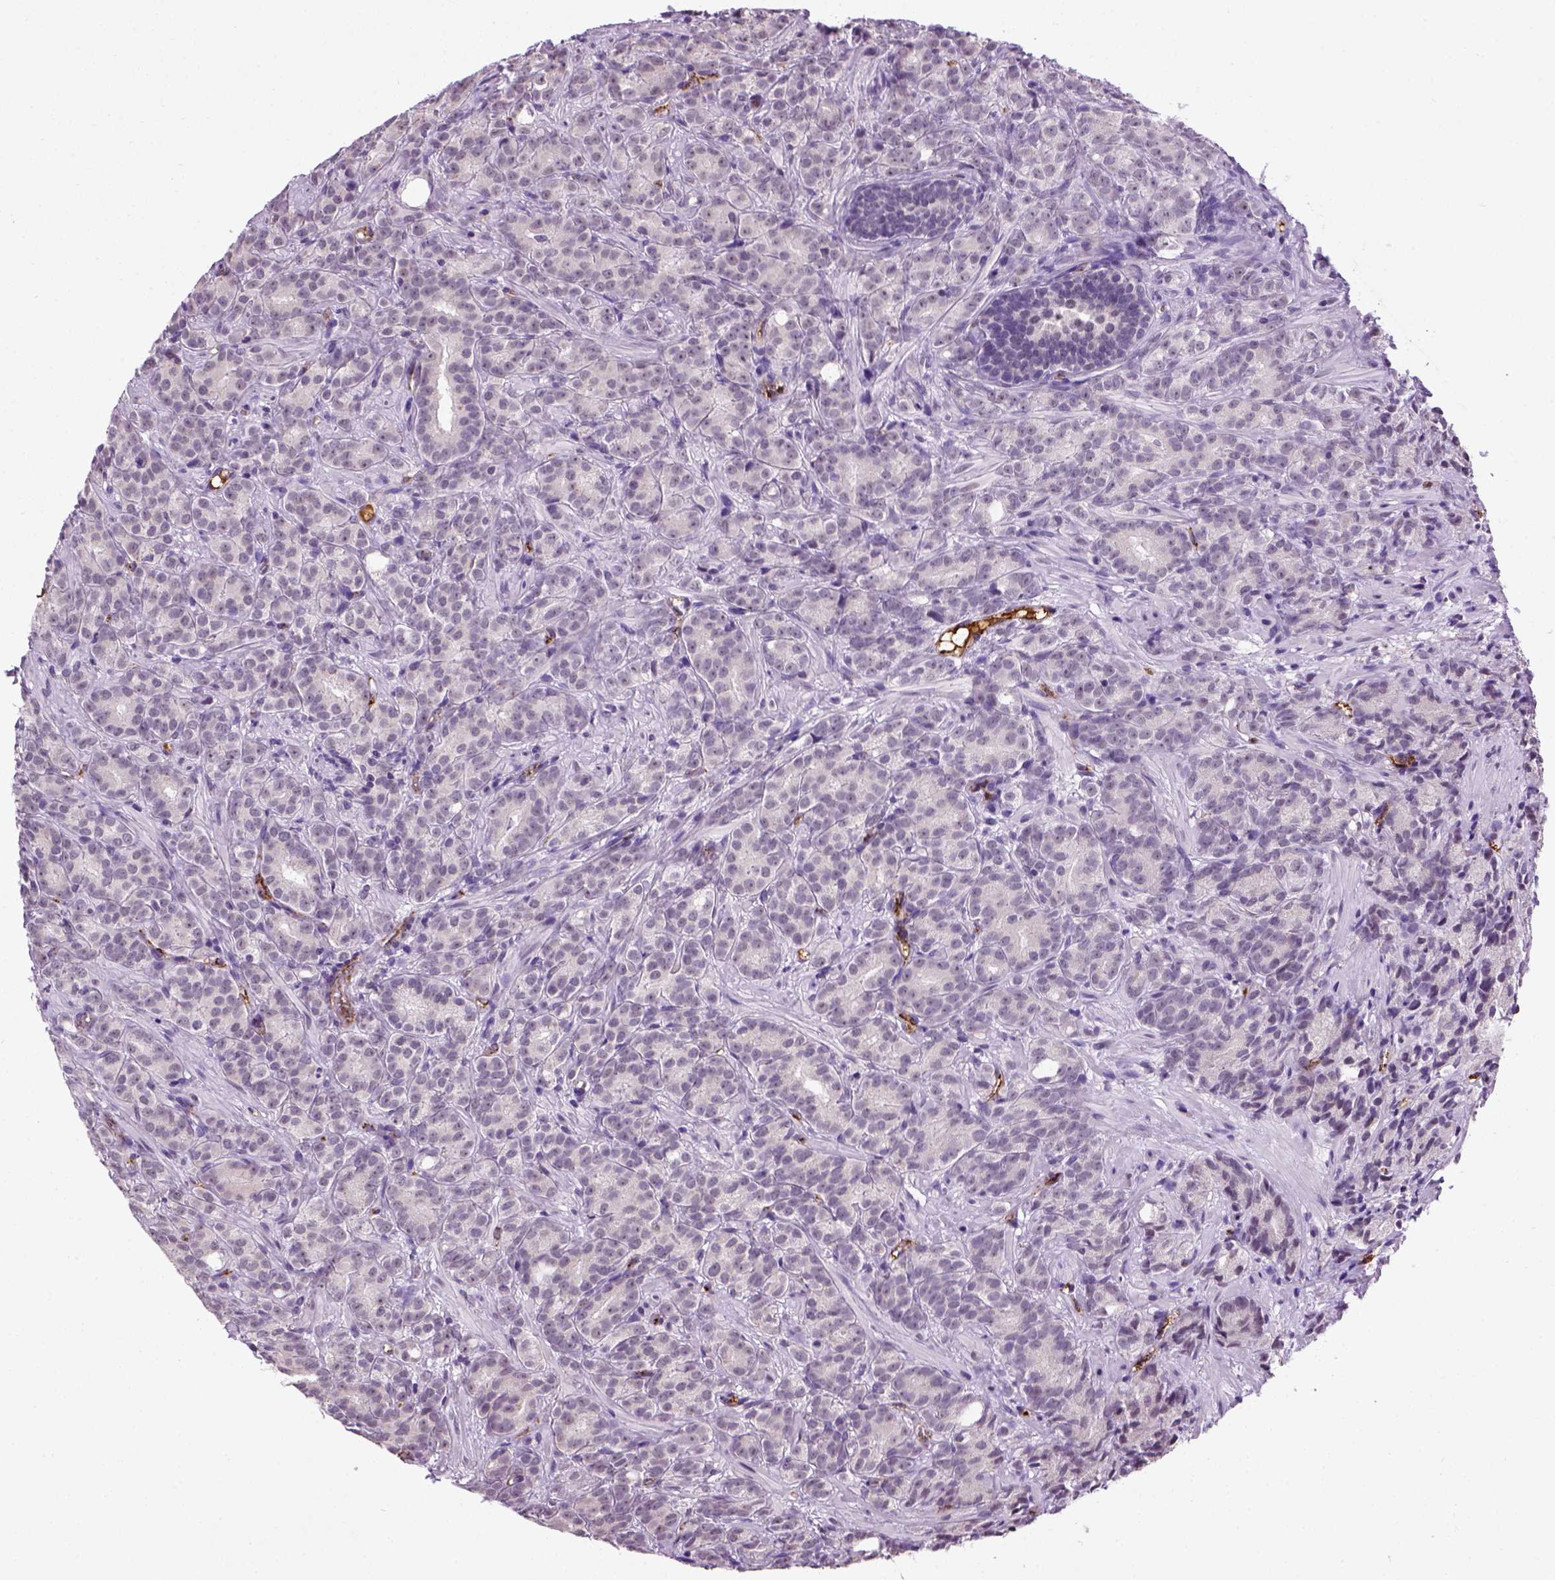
{"staining": {"intensity": "negative", "quantity": "none", "location": "none"}, "tissue": "prostate cancer", "cell_type": "Tumor cells", "image_type": "cancer", "snomed": [{"axis": "morphology", "description": "Adenocarcinoma, High grade"}, {"axis": "topography", "description": "Prostate"}], "caption": "Prostate cancer stained for a protein using immunohistochemistry (IHC) reveals no staining tumor cells.", "gene": "VWF", "patient": {"sex": "male", "age": 90}}